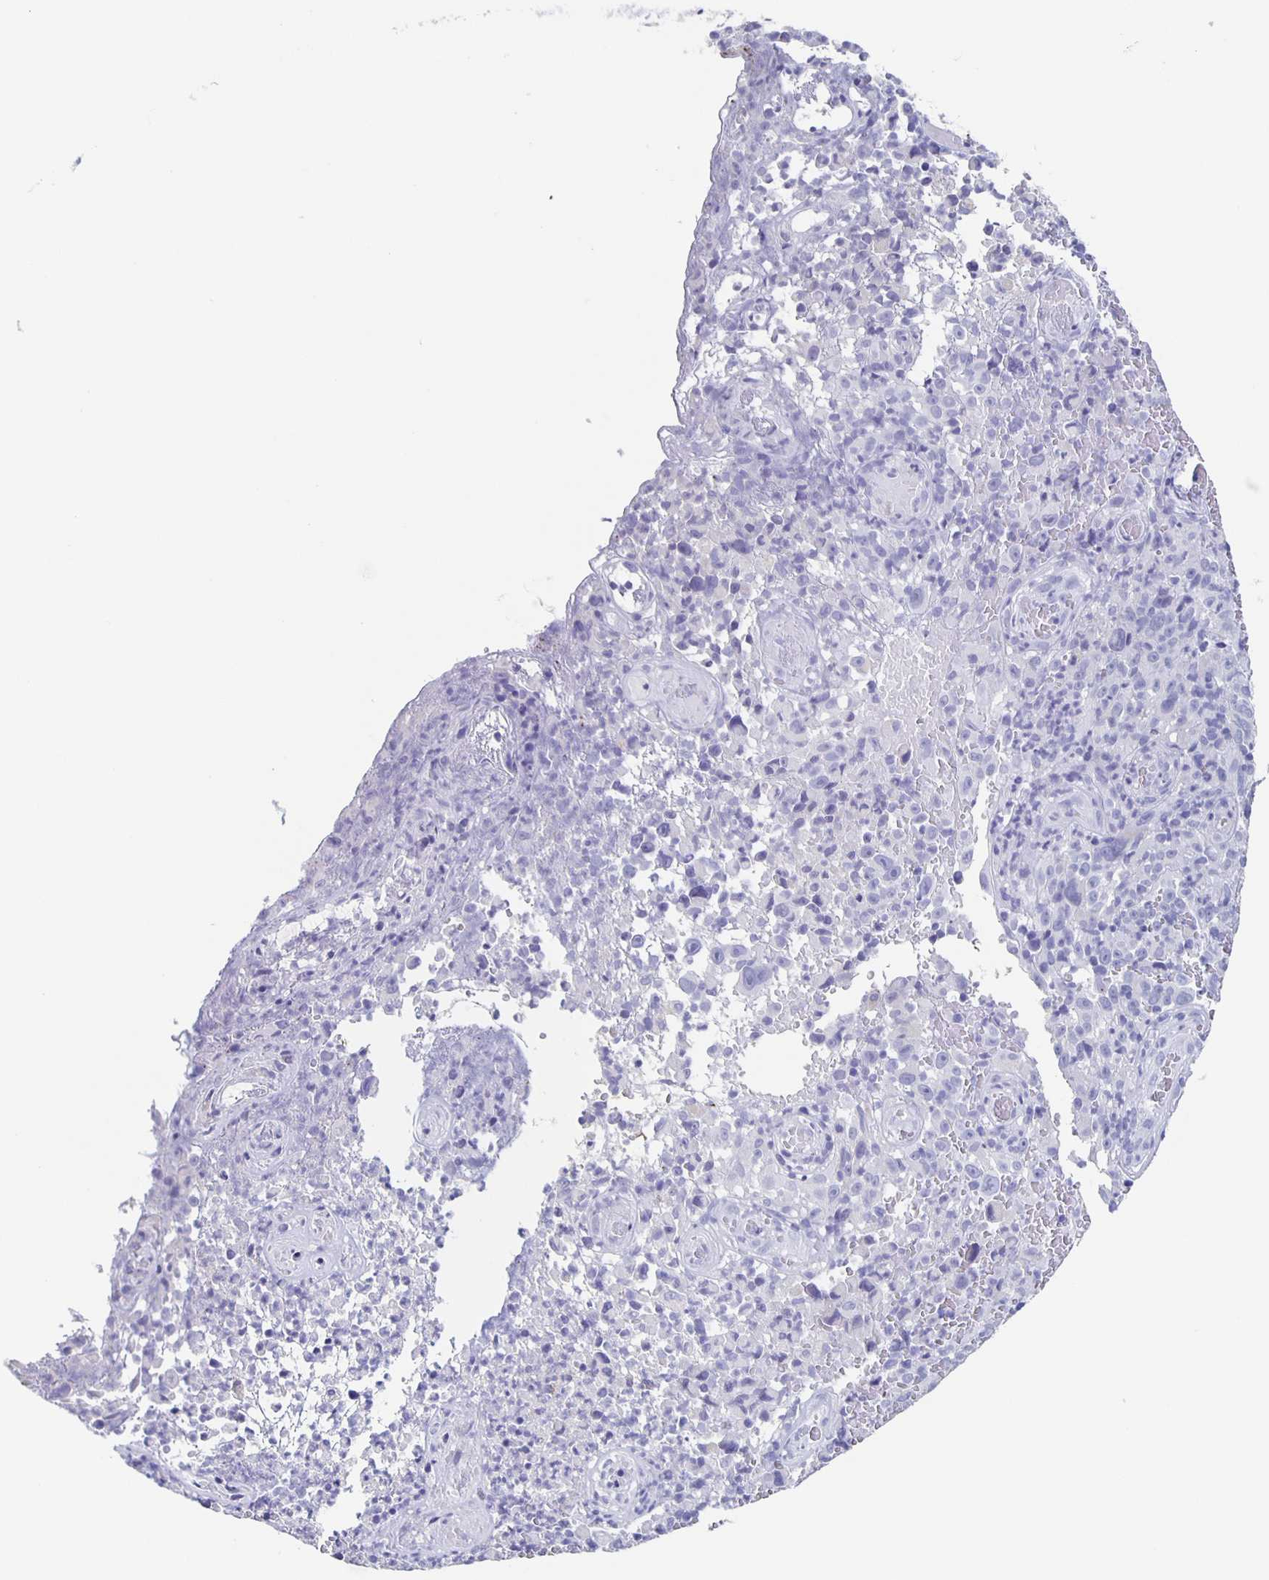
{"staining": {"intensity": "negative", "quantity": "none", "location": "none"}, "tissue": "melanoma", "cell_type": "Tumor cells", "image_type": "cancer", "snomed": [{"axis": "morphology", "description": "Malignant melanoma, NOS"}, {"axis": "topography", "description": "Skin"}], "caption": "IHC photomicrograph of neoplastic tissue: human melanoma stained with DAB (3,3'-diaminobenzidine) exhibits no significant protein expression in tumor cells. The staining is performed using DAB brown chromogen with nuclei counter-stained in using hematoxylin.", "gene": "SLC34A2", "patient": {"sex": "female", "age": 82}}